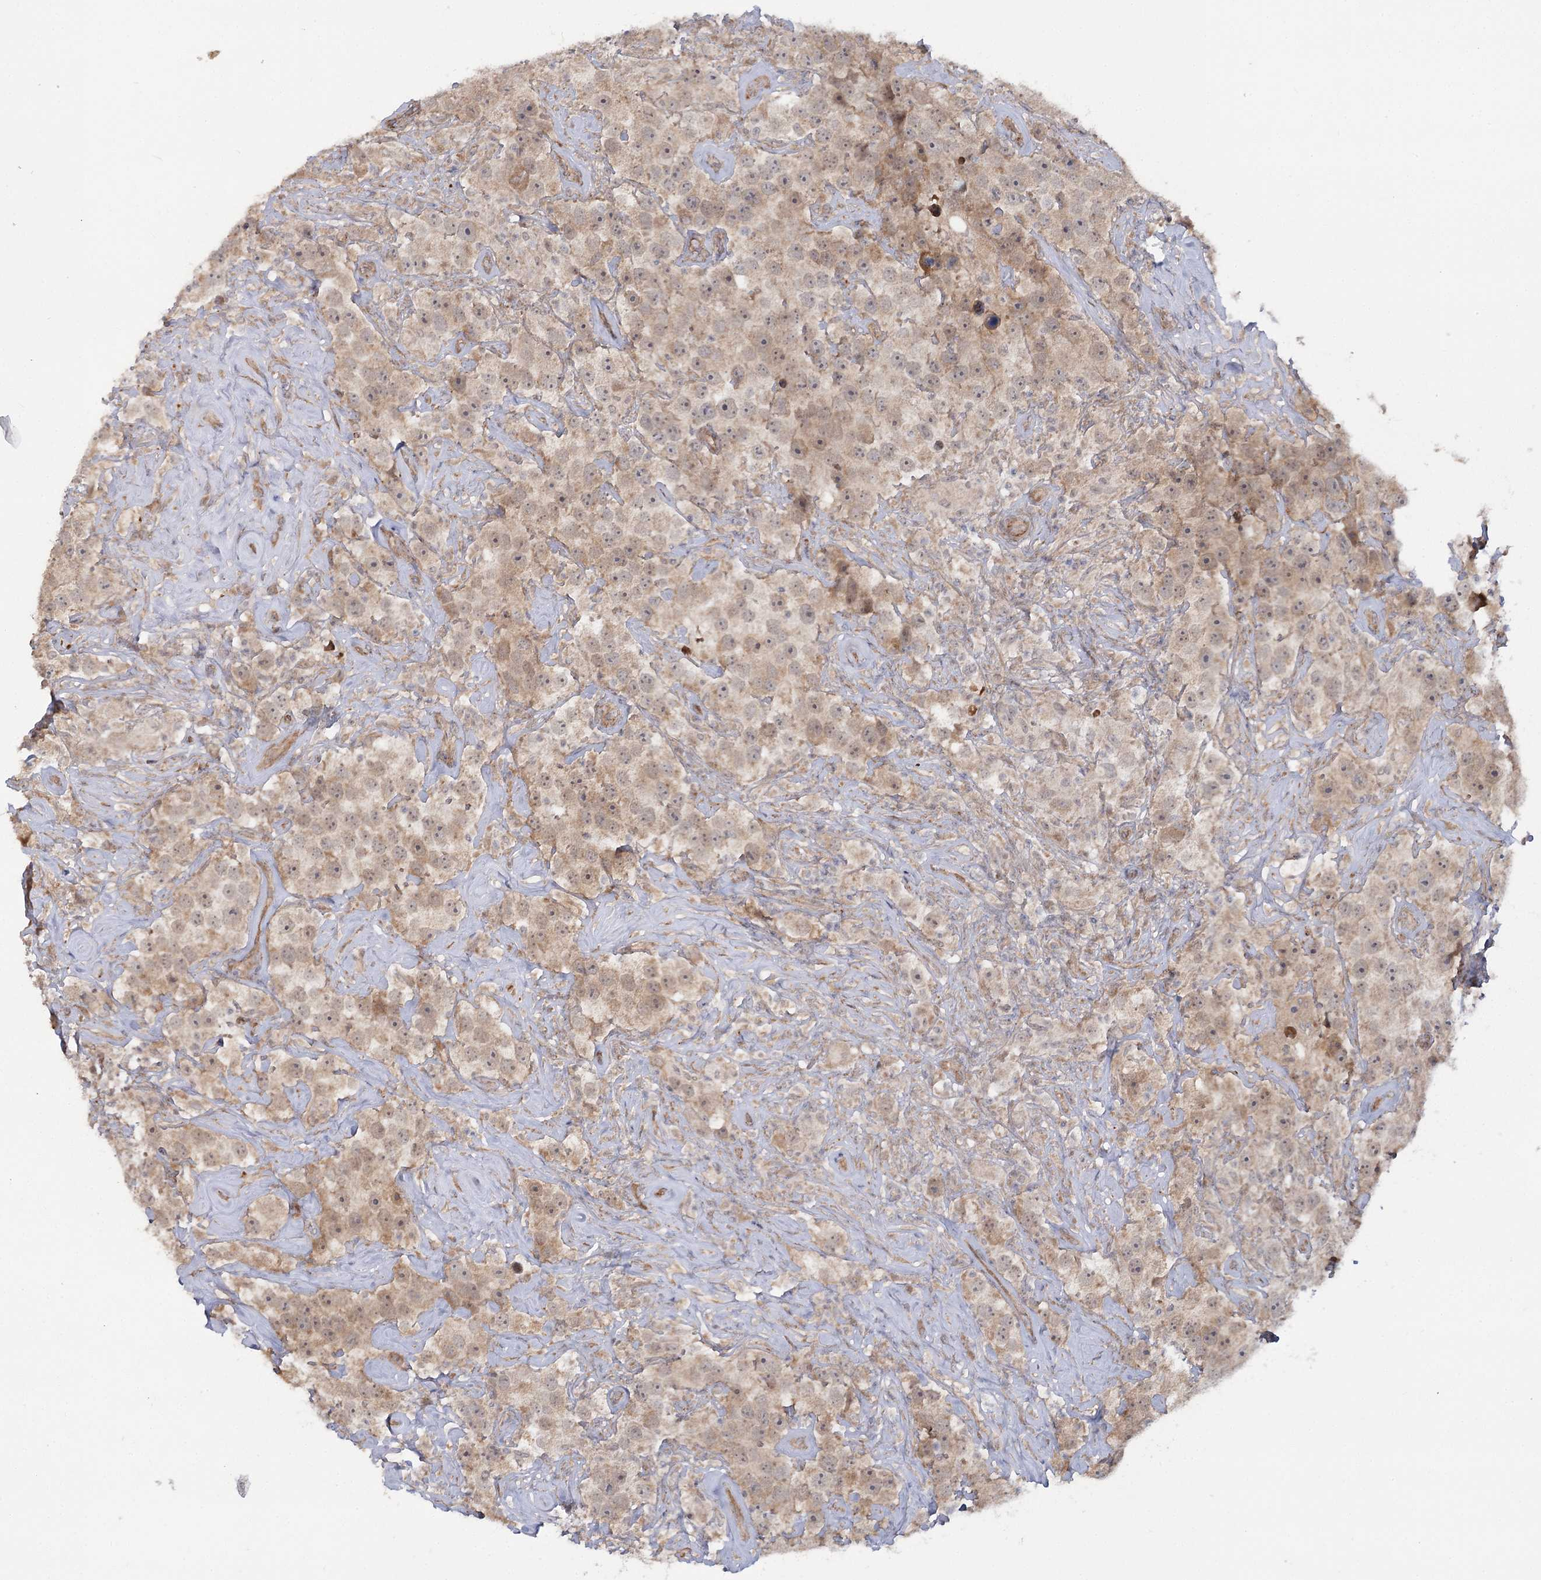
{"staining": {"intensity": "weak", "quantity": ">75%", "location": "cytoplasmic/membranous"}, "tissue": "testis cancer", "cell_type": "Tumor cells", "image_type": "cancer", "snomed": [{"axis": "morphology", "description": "Seminoma, NOS"}, {"axis": "topography", "description": "Testis"}], "caption": "The histopathology image displays a brown stain indicating the presence of a protein in the cytoplasmic/membranous of tumor cells in testis seminoma.", "gene": "TBC1D9B", "patient": {"sex": "male", "age": 49}}